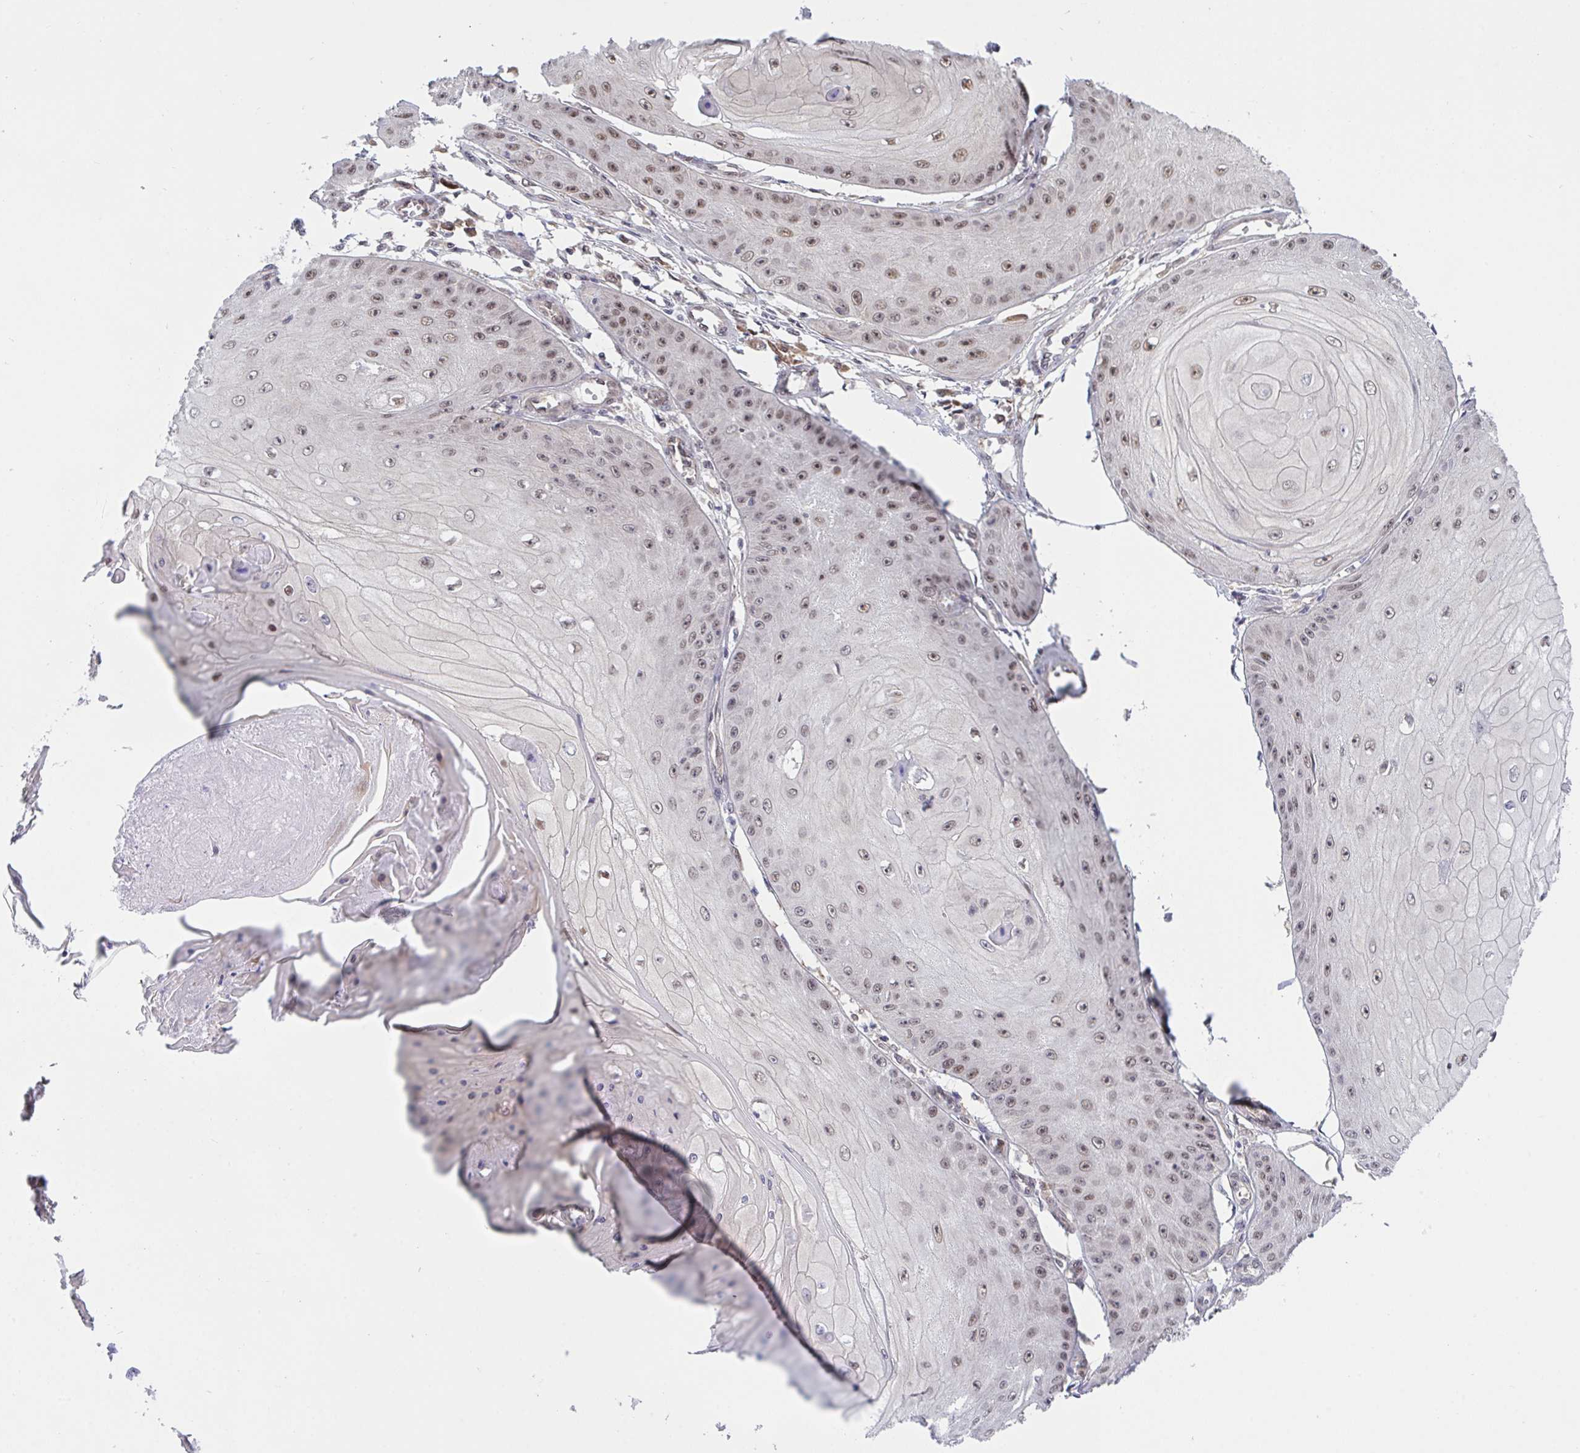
{"staining": {"intensity": "moderate", "quantity": ">75%", "location": "nuclear"}, "tissue": "skin cancer", "cell_type": "Tumor cells", "image_type": "cancer", "snomed": [{"axis": "morphology", "description": "Squamous cell carcinoma, NOS"}, {"axis": "topography", "description": "Skin"}], "caption": "High-magnification brightfield microscopy of squamous cell carcinoma (skin) stained with DAB (3,3'-diaminobenzidine) (brown) and counterstained with hematoxylin (blue). tumor cells exhibit moderate nuclear staining is appreciated in approximately>75% of cells. The protein of interest is shown in brown color, while the nuclei are stained blue.", "gene": "ZNF444", "patient": {"sex": "male", "age": 70}}